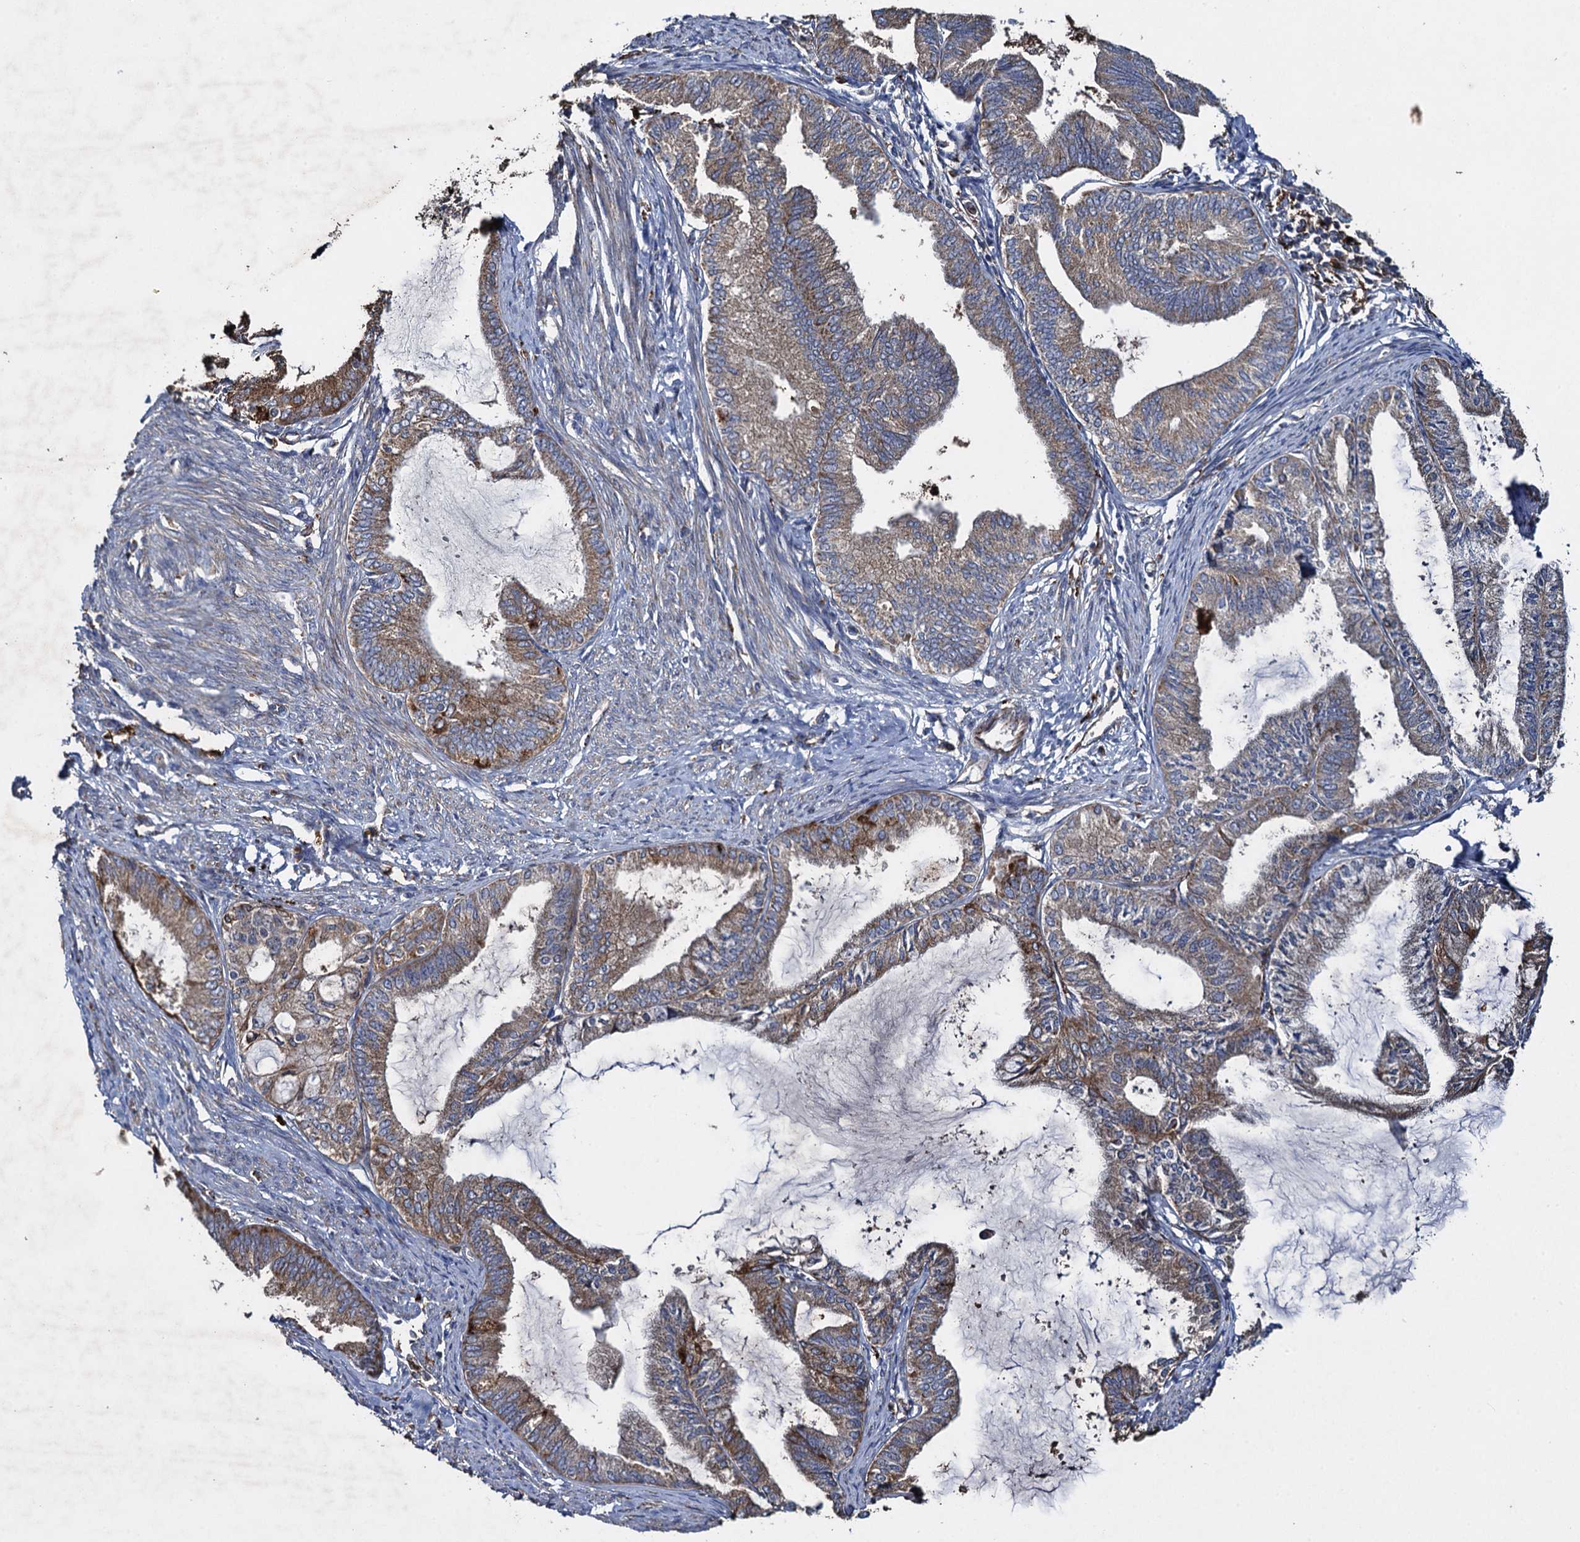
{"staining": {"intensity": "weak", "quantity": ">75%", "location": "cytoplasmic/membranous"}, "tissue": "endometrial cancer", "cell_type": "Tumor cells", "image_type": "cancer", "snomed": [{"axis": "morphology", "description": "Adenocarcinoma, NOS"}, {"axis": "topography", "description": "Endometrium"}], "caption": "Approximately >75% of tumor cells in human endometrial cancer exhibit weak cytoplasmic/membranous protein positivity as visualized by brown immunohistochemical staining.", "gene": "TXNDC11", "patient": {"sex": "female", "age": 86}}